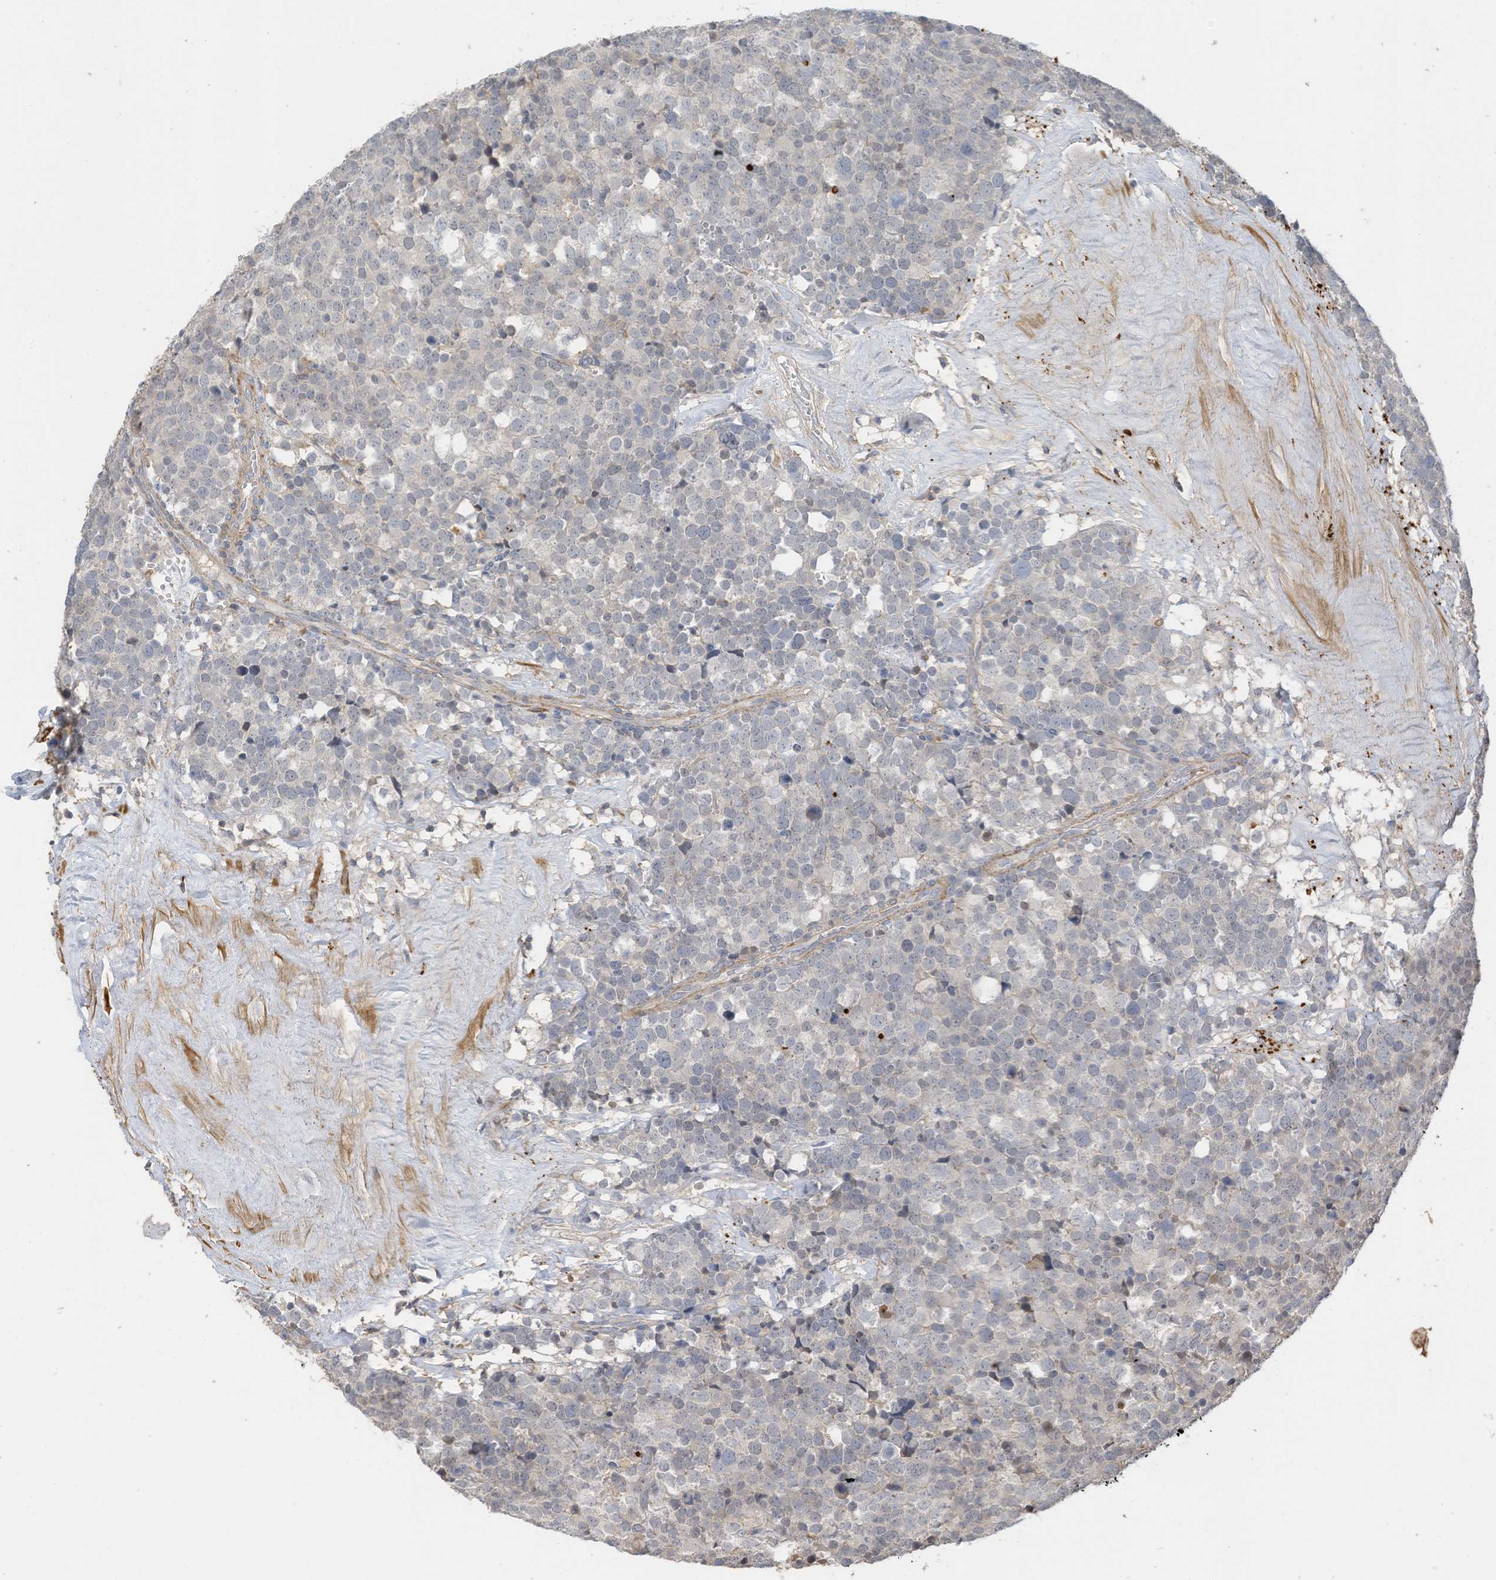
{"staining": {"intensity": "negative", "quantity": "none", "location": "none"}, "tissue": "testis cancer", "cell_type": "Tumor cells", "image_type": "cancer", "snomed": [{"axis": "morphology", "description": "Seminoma, NOS"}, {"axis": "topography", "description": "Testis"}], "caption": "DAB immunohistochemical staining of human testis cancer displays no significant positivity in tumor cells.", "gene": "SLFN14", "patient": {"sex": "male", "age": 71}}